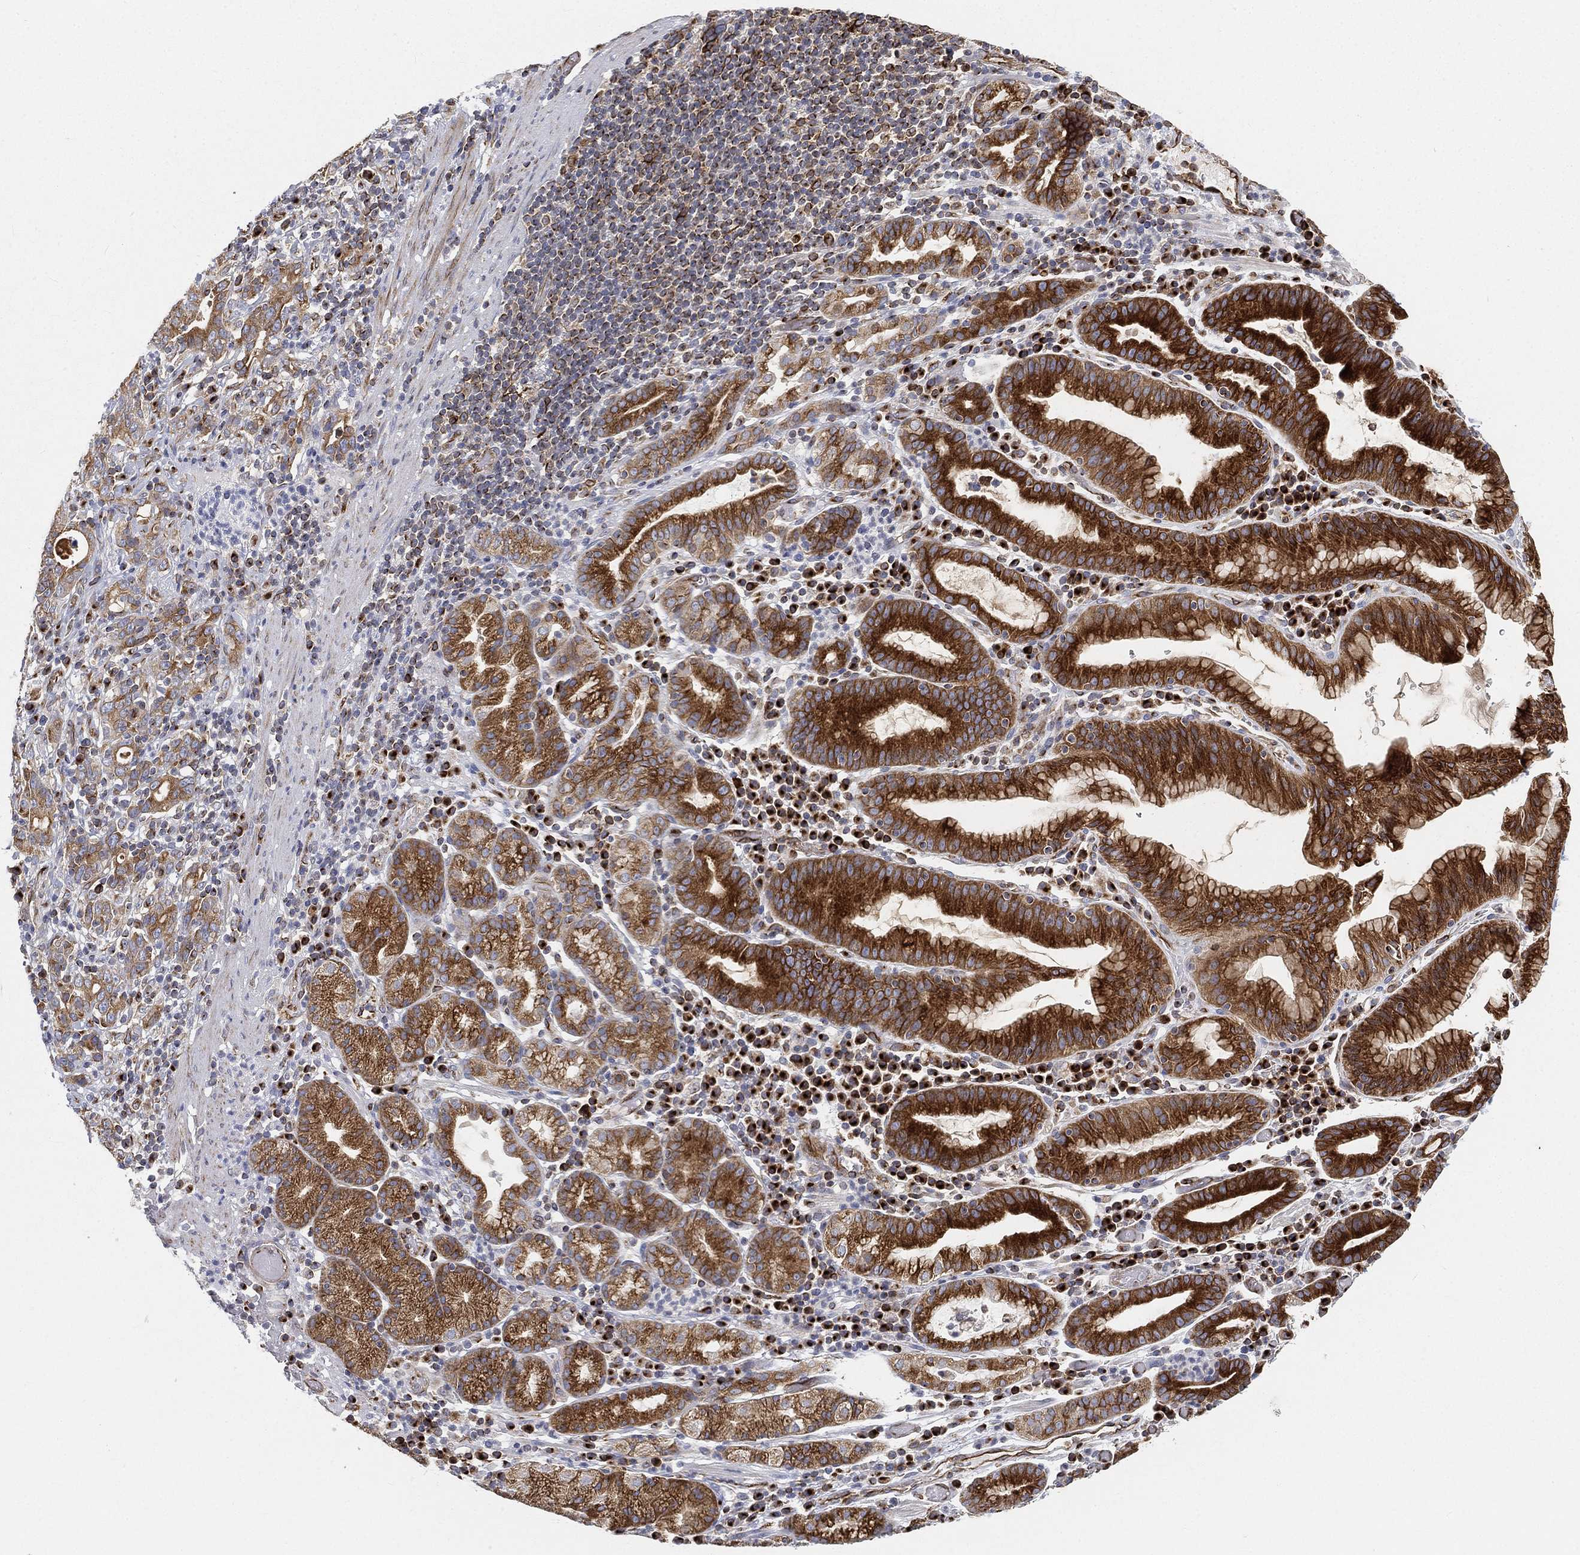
{"staining": {"intensity": "strong", "quantity": ">75%", "location": "cytoplasmic/membranous"}, "tissue": "stomach cancer", "cell_type": "Tumor cells", "image_type": "cancer", "snomed": [{"axis": "morphology", "description": "Adenocarcinoma, NOS"}, {"axis": "topography", "description": "Stomach"}], "caption": "This photomicrograph exhibits IHC staining of stomach cancer (adenocarcinoma), with high strong cytoplasmic/membranous positivity in approximately >75% of tumor cells.", "gene": "TMEM25", "patient": {"sex": "male", "age": 79}}